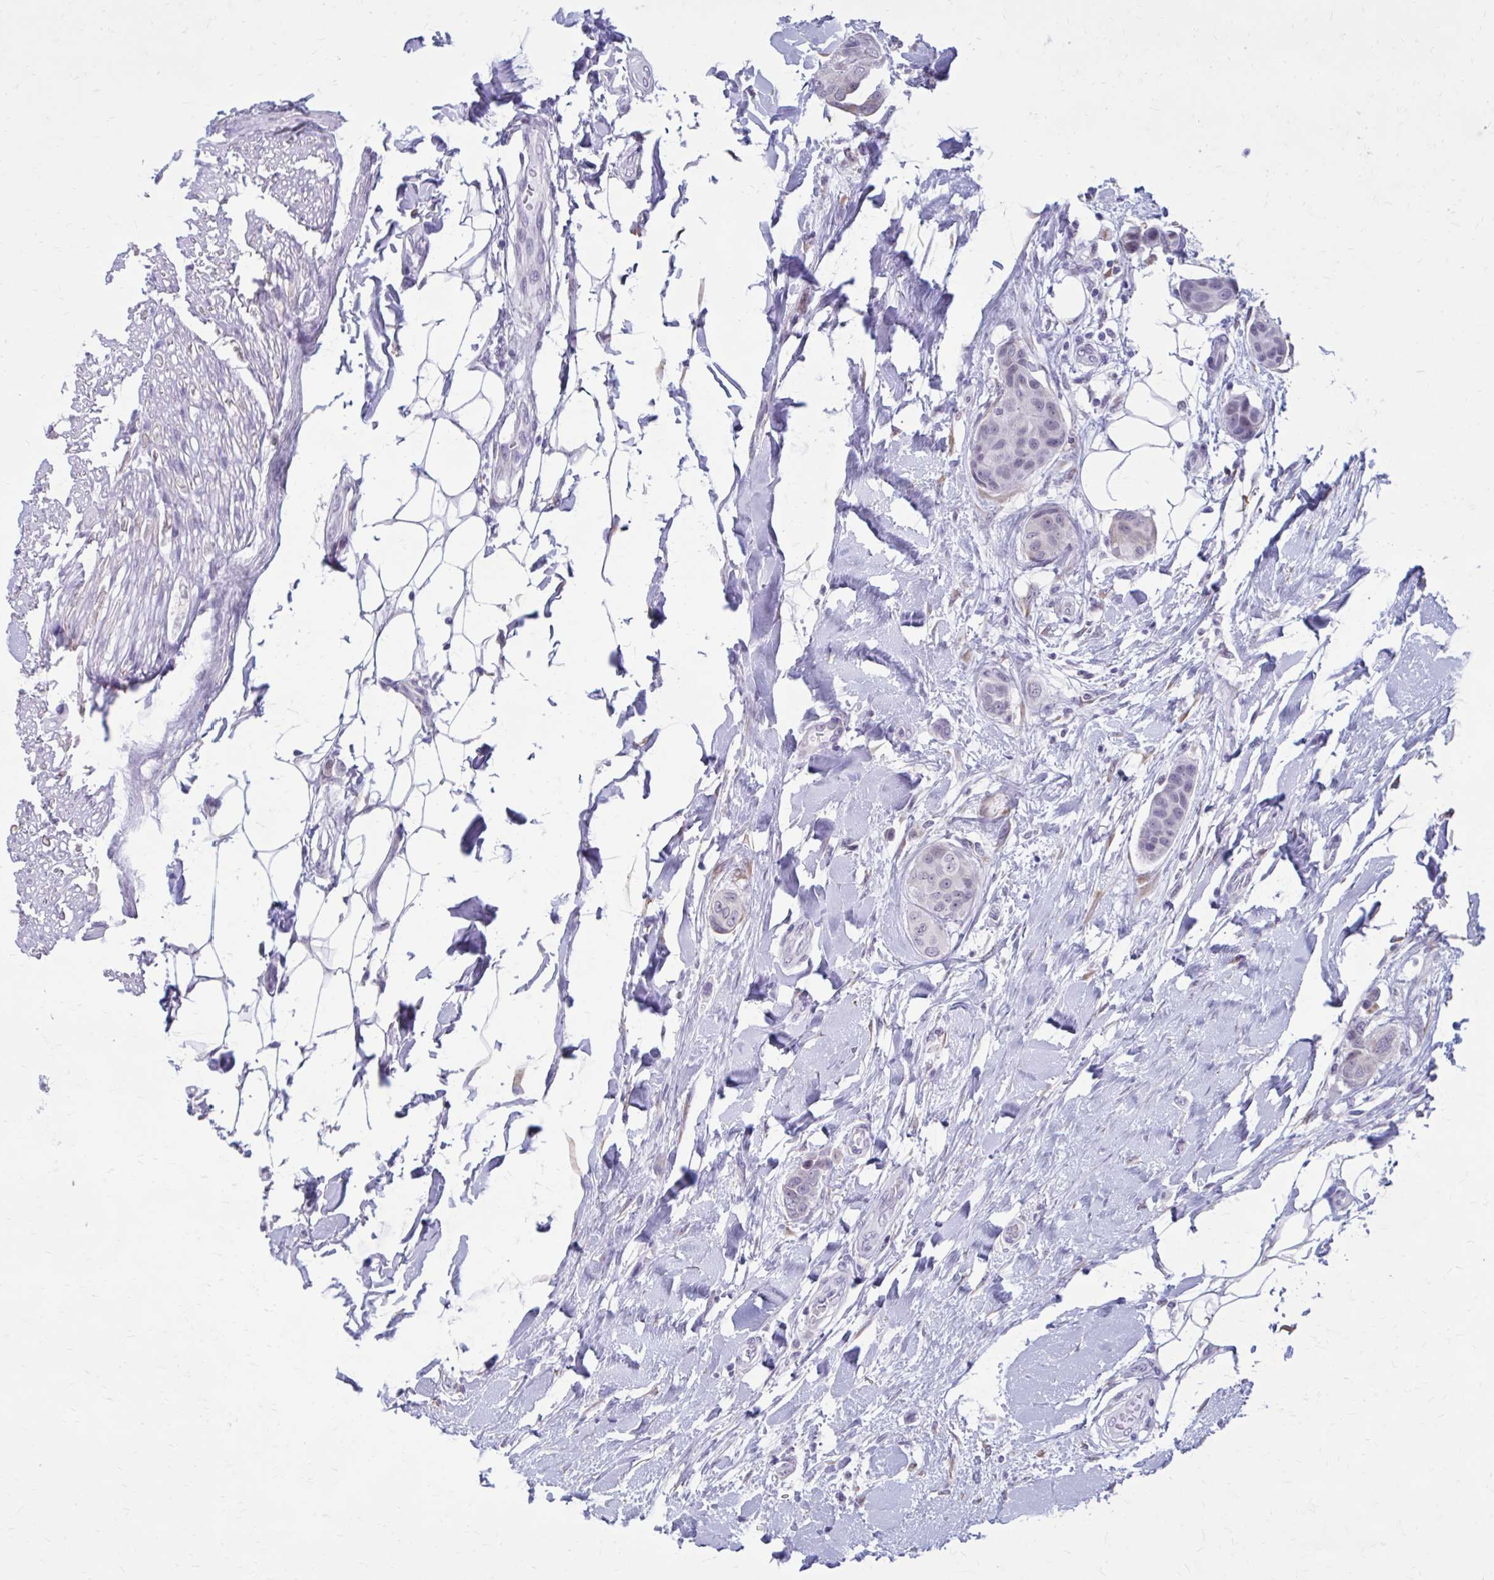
{"staining": {"intensity": "negative", "quantity": "none", "location": "none"}, "tissue": "breast cancer", "cell_type": "Tumor cells", "image_type": "cancer", "snomed": [{"axis": "morphology", "description": "Duct carcinoma"}, {"axis": "topography", "description": "Breast"}, {"axis": "topography", "description": "Lymph node"}], "caption": "IHC of breast cancer (invasive ductal carcinoma) demonstrates no expression in tumor cells.", "gene": "PROSER1", "patient": {"sex": "female", "age": 80}}